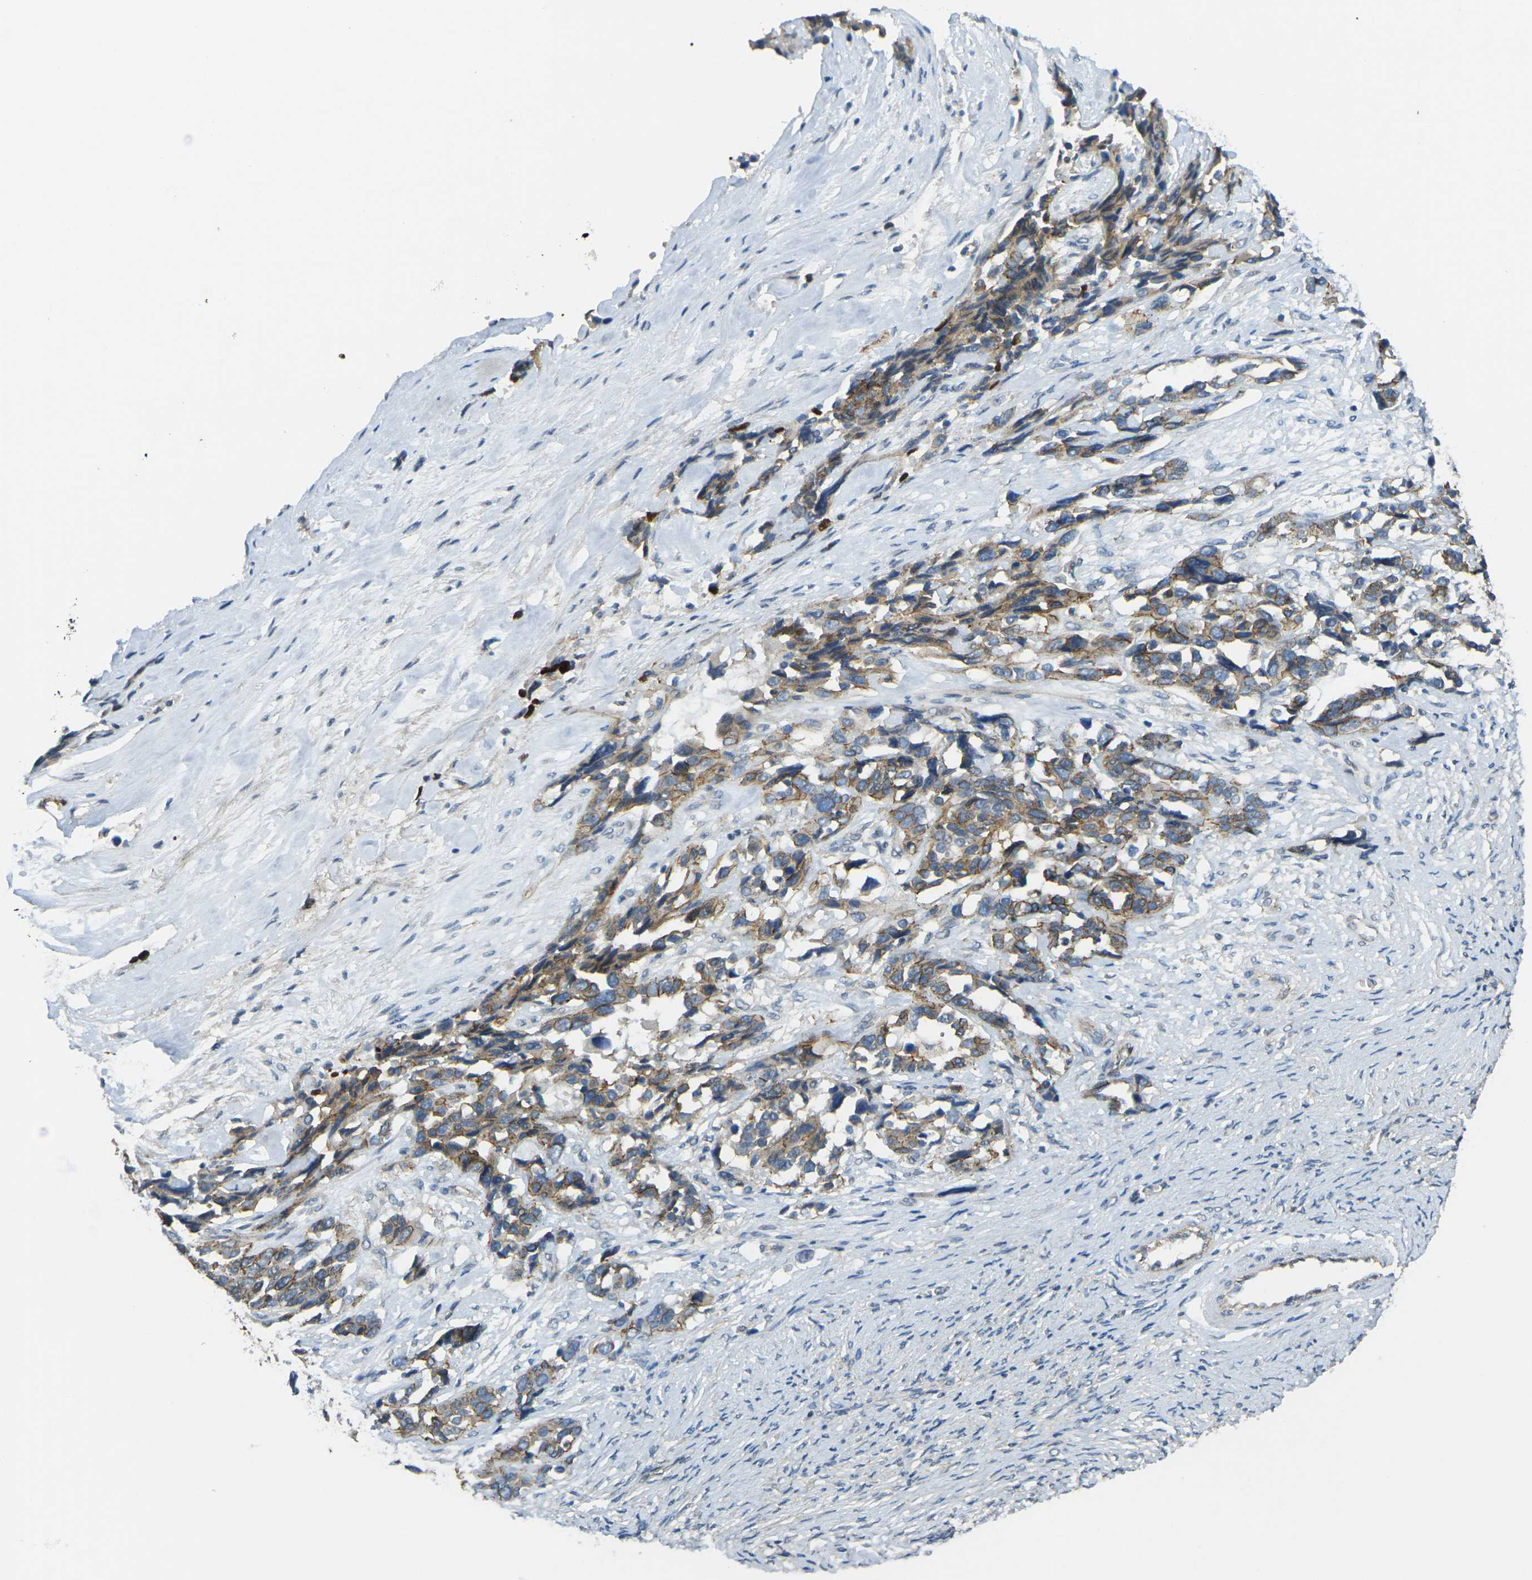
{"staining": {"intensity": "moderate", "quantity": ">75%", "location": "cytoplasmic/membranous"}, "tissue": "ovarian cancer", "cell_type": "Tumor cells", "image_type": "cancer", "snomed": [{"axis": "morphology", "description": "Cystadenocarcinoma, serous, NOS"}, {"axis": "topography", "description": "Ovary"}], "caption": "Protein analysis of ovarian cancer (serous cystadenocarcinoma) tissue shows moderate cytoplasmic/membranous staining in about >75% of tumor cells.", "gene": "RHBDD1", "patient": {"sex": "female", "age": 44}}